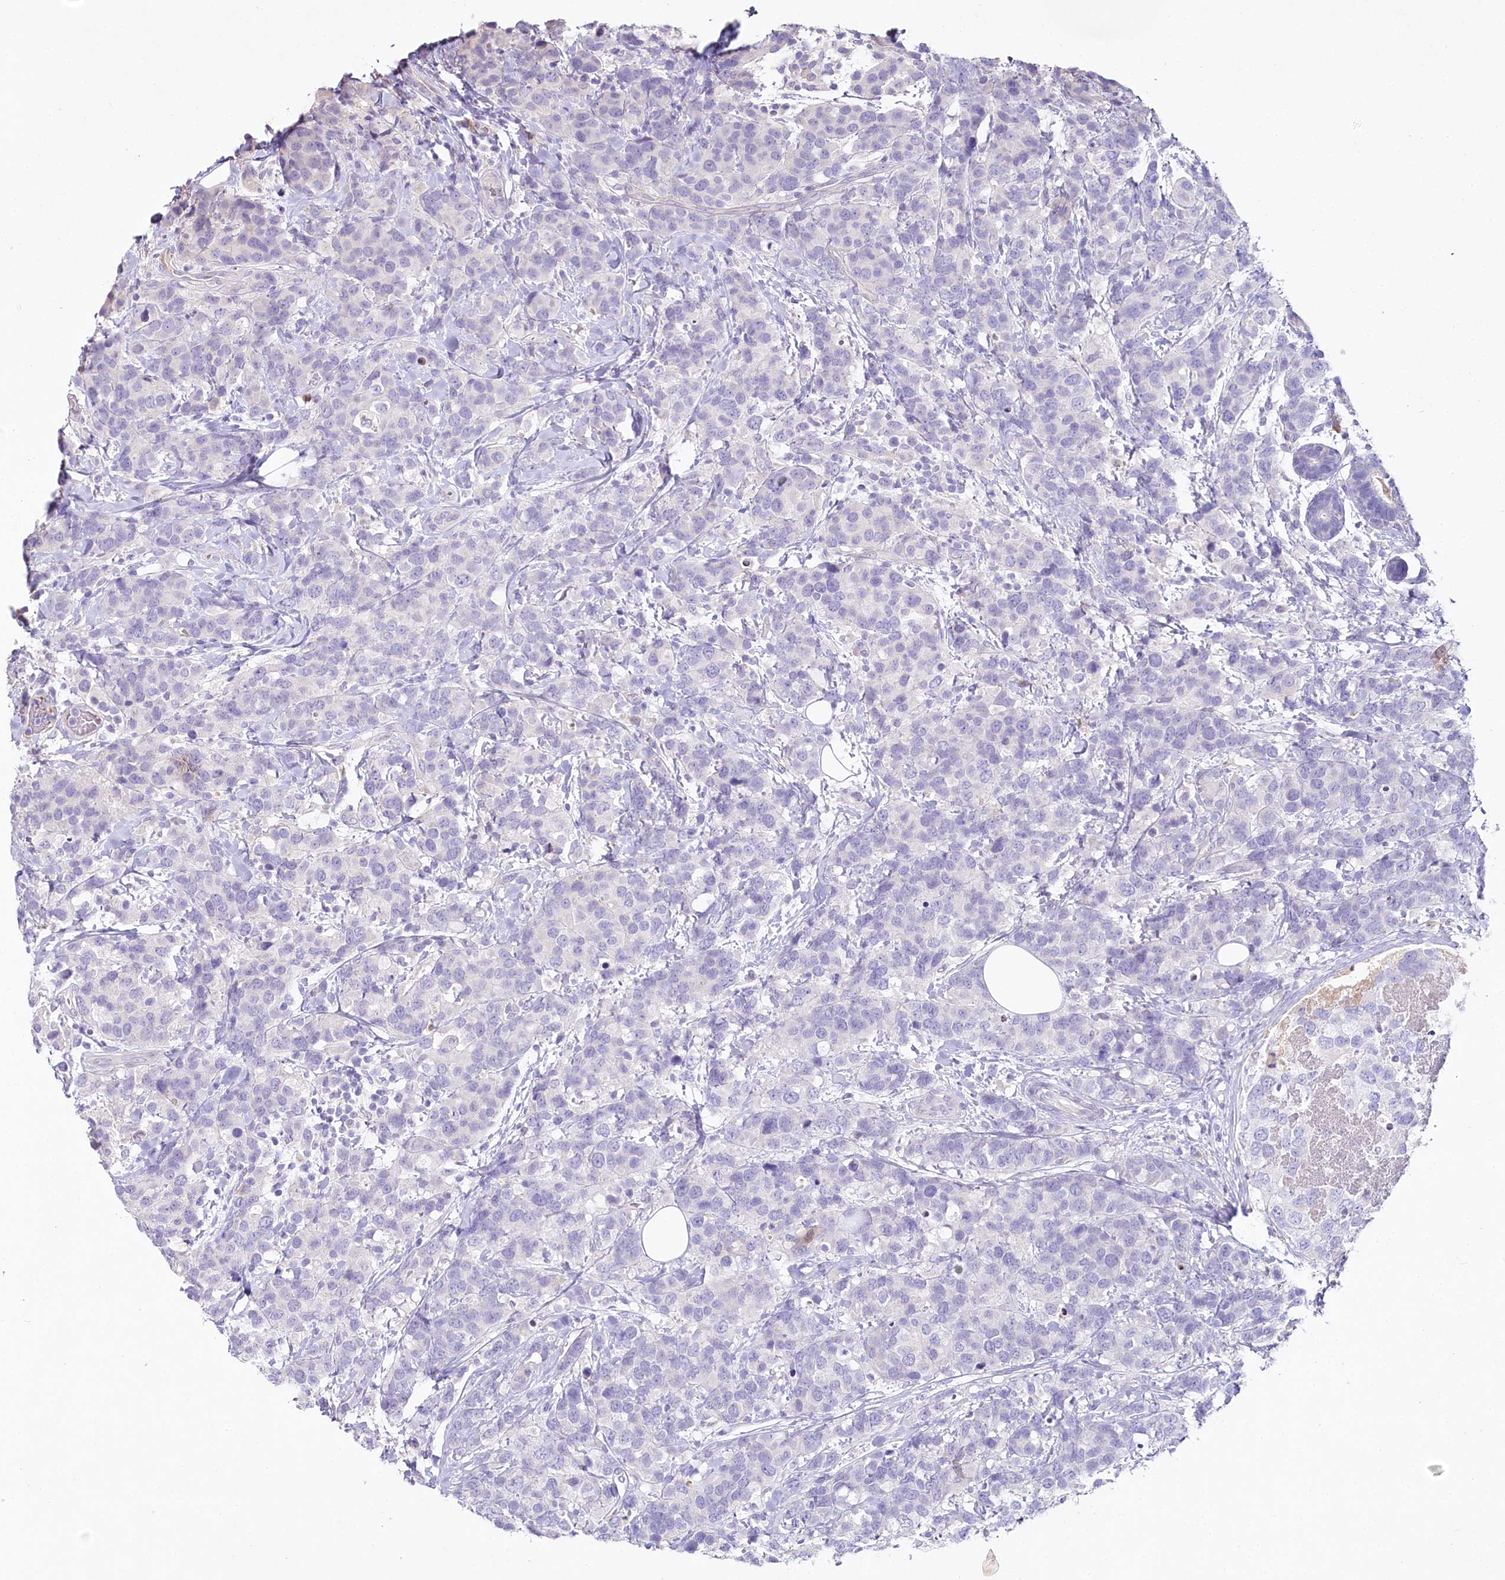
{"staining": {"intensity": "negative", "quantity": "none", "location": "none"}, "tissue": "breast cancer", "cell_type": "Tumor cells", "image_type": "cancer", "snomed": [{"axis": "morphology", "description": "Lobular carcinoma"}, {"axis": "topography", "description": "Breast"}], "caption": "Tumor cells are negative for brown protein staining in lobular carcinoma (breast).", "gene": "HPD", "patient": {"sex": "female", "age": 59}}